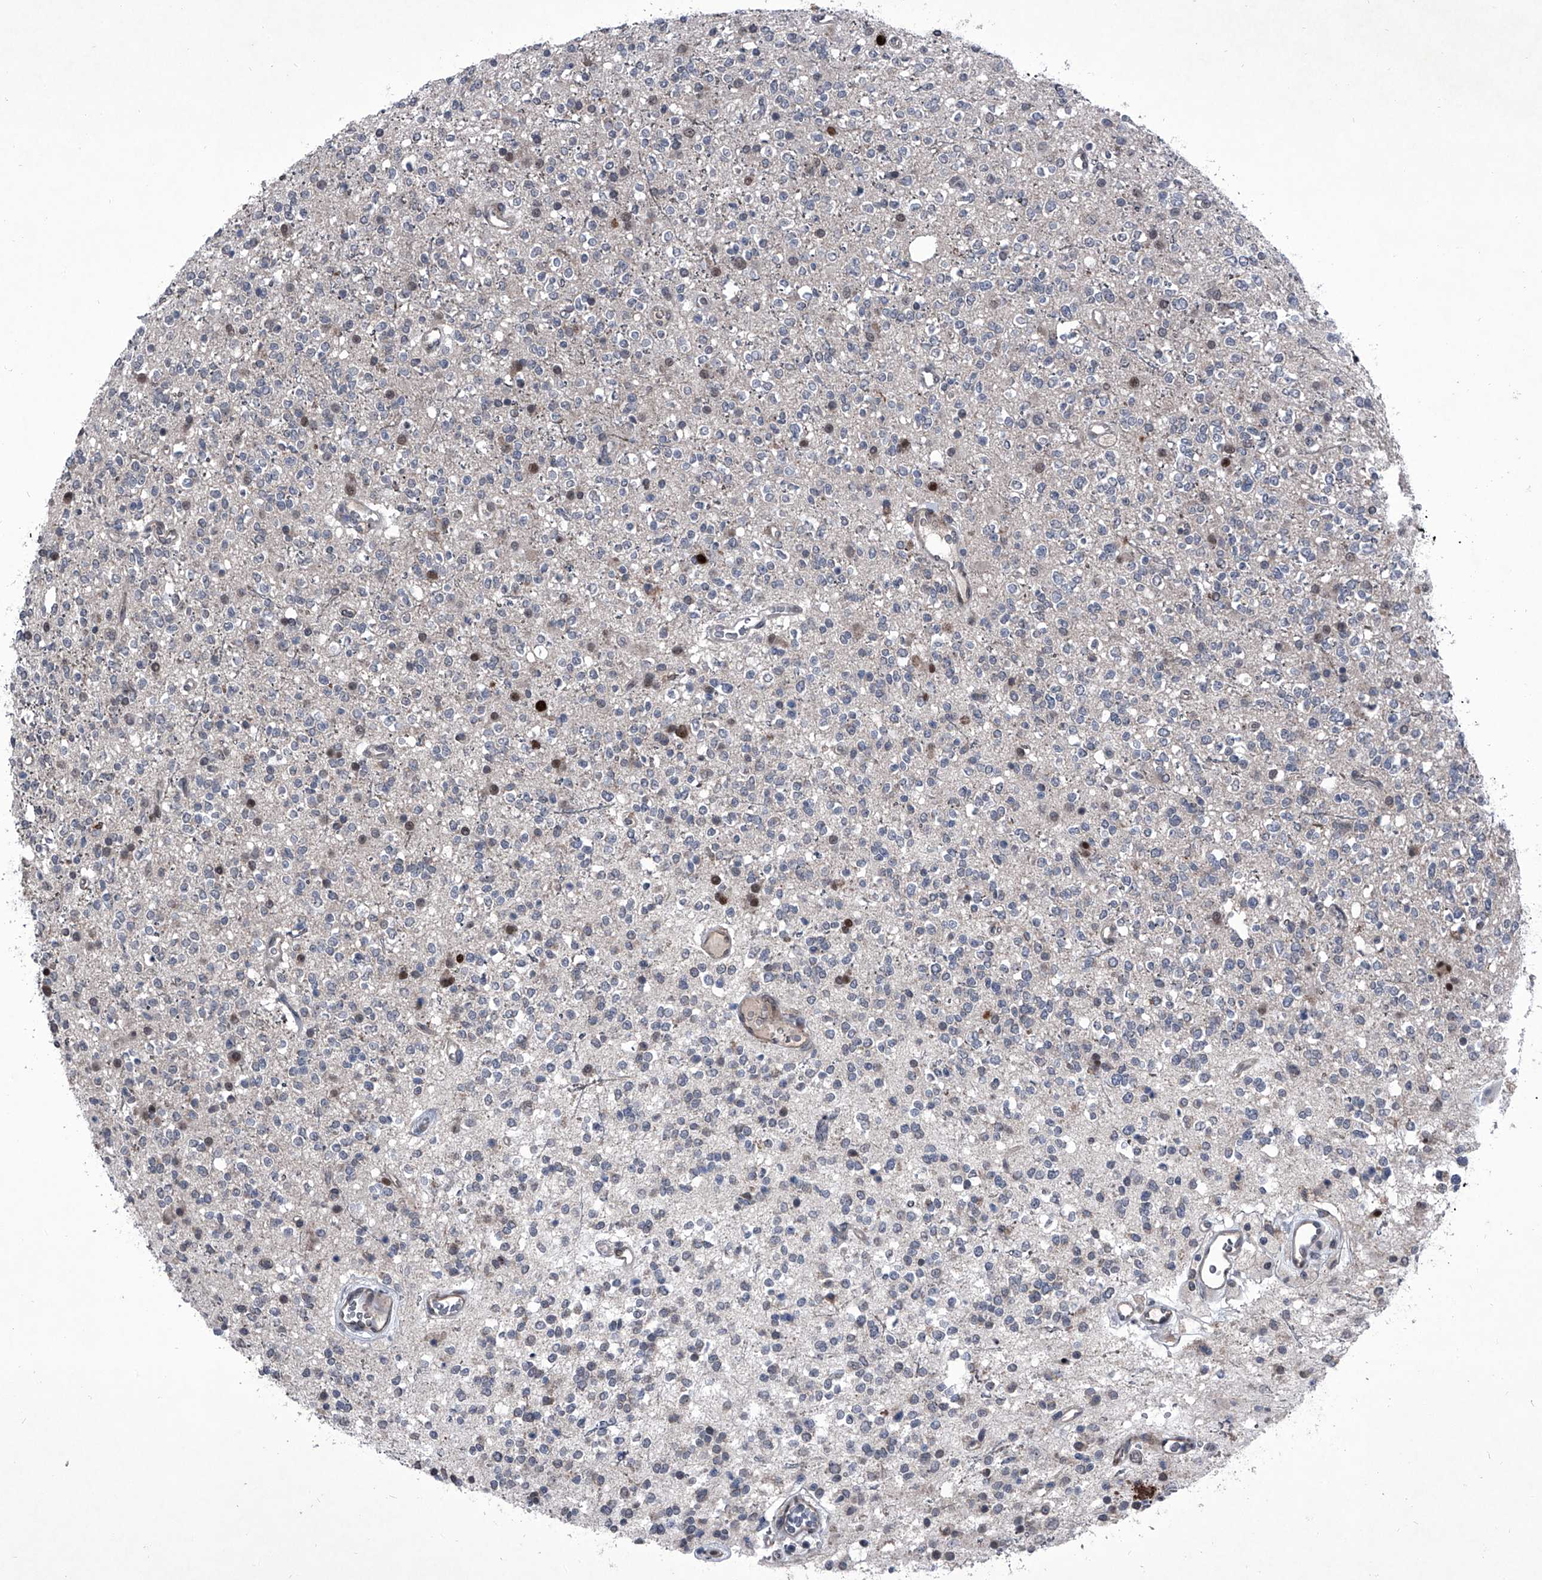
{"staining": {"intensity": "negative", "quantity": "none", "location": "none"}, "tissue": "glioma", "cell_type": "Tumor cells", "image_type": "cancer", "snomed": [{"axis": "morphology", "description": "Glioma, malignant, High grade"}, {"axis": "topography", "description": "Brain"}], "caption": "Glioma stained for a protein using IHC shows no staining tumor cells.", "gene": "ELK4", "patient": {"sex": "male", "age": 34}}